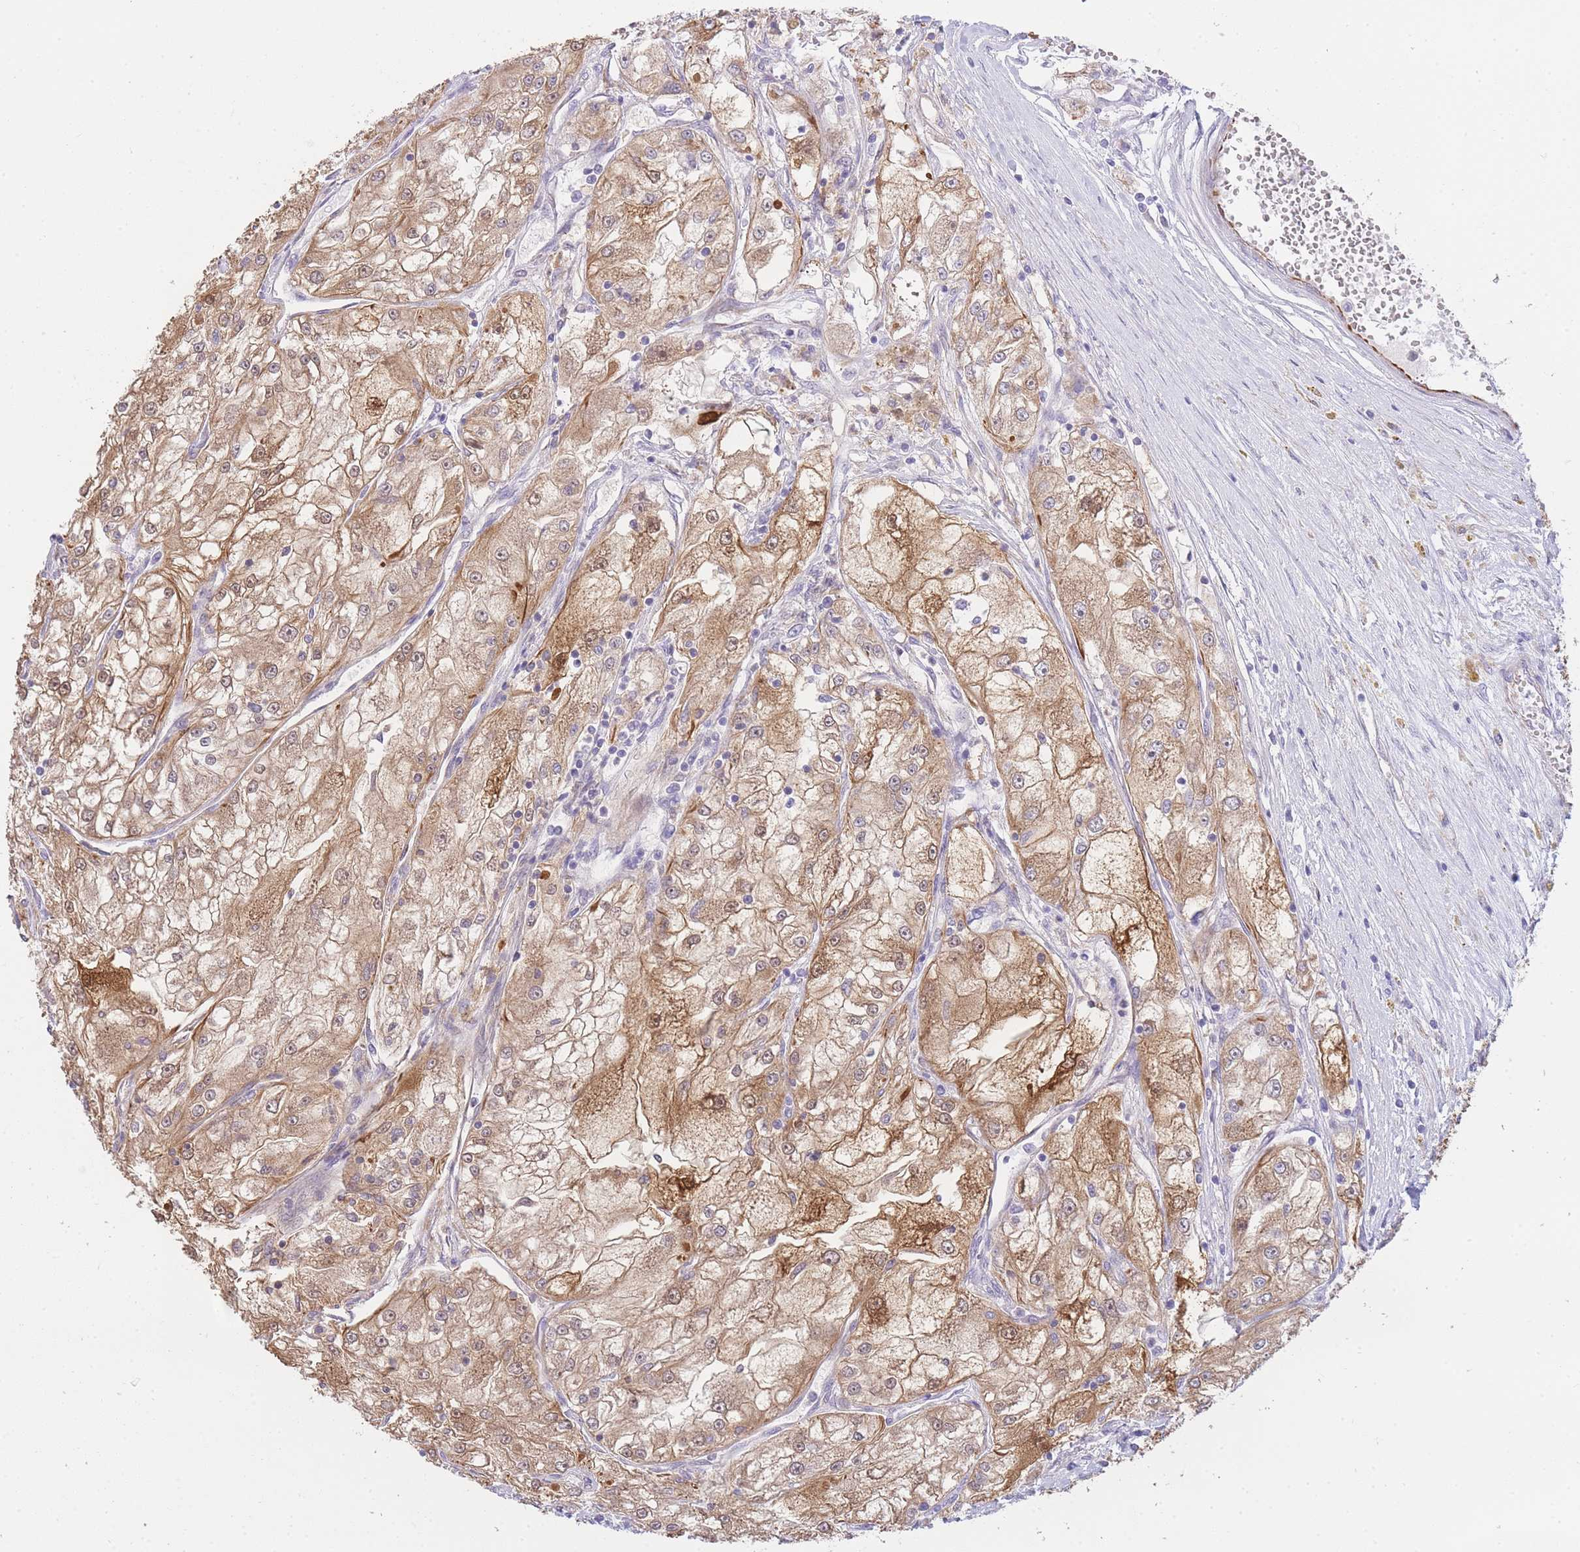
{"staining": {"intensity": "moderate", "quantity": ">75%", "location": "cytoplasmic/membranous"}, "tissue": "renal cancer", "cell_type": "Tumor cells", "image_type": "cancer", "snomed": [{"axis": "morphology", "description": "Adenocarcinoma, NOS"}, {"axis": "topography", "description": "Kidney"}], "caption": "Approximately >75% of tumor cells in renal adenocarcinoma exhibit moderate cytoplasmic/membranous protein expression as visualized by brown immunohistochemical staining.", "gene": "ECPAS", "patient": {"sex": "female", "age": 72}}